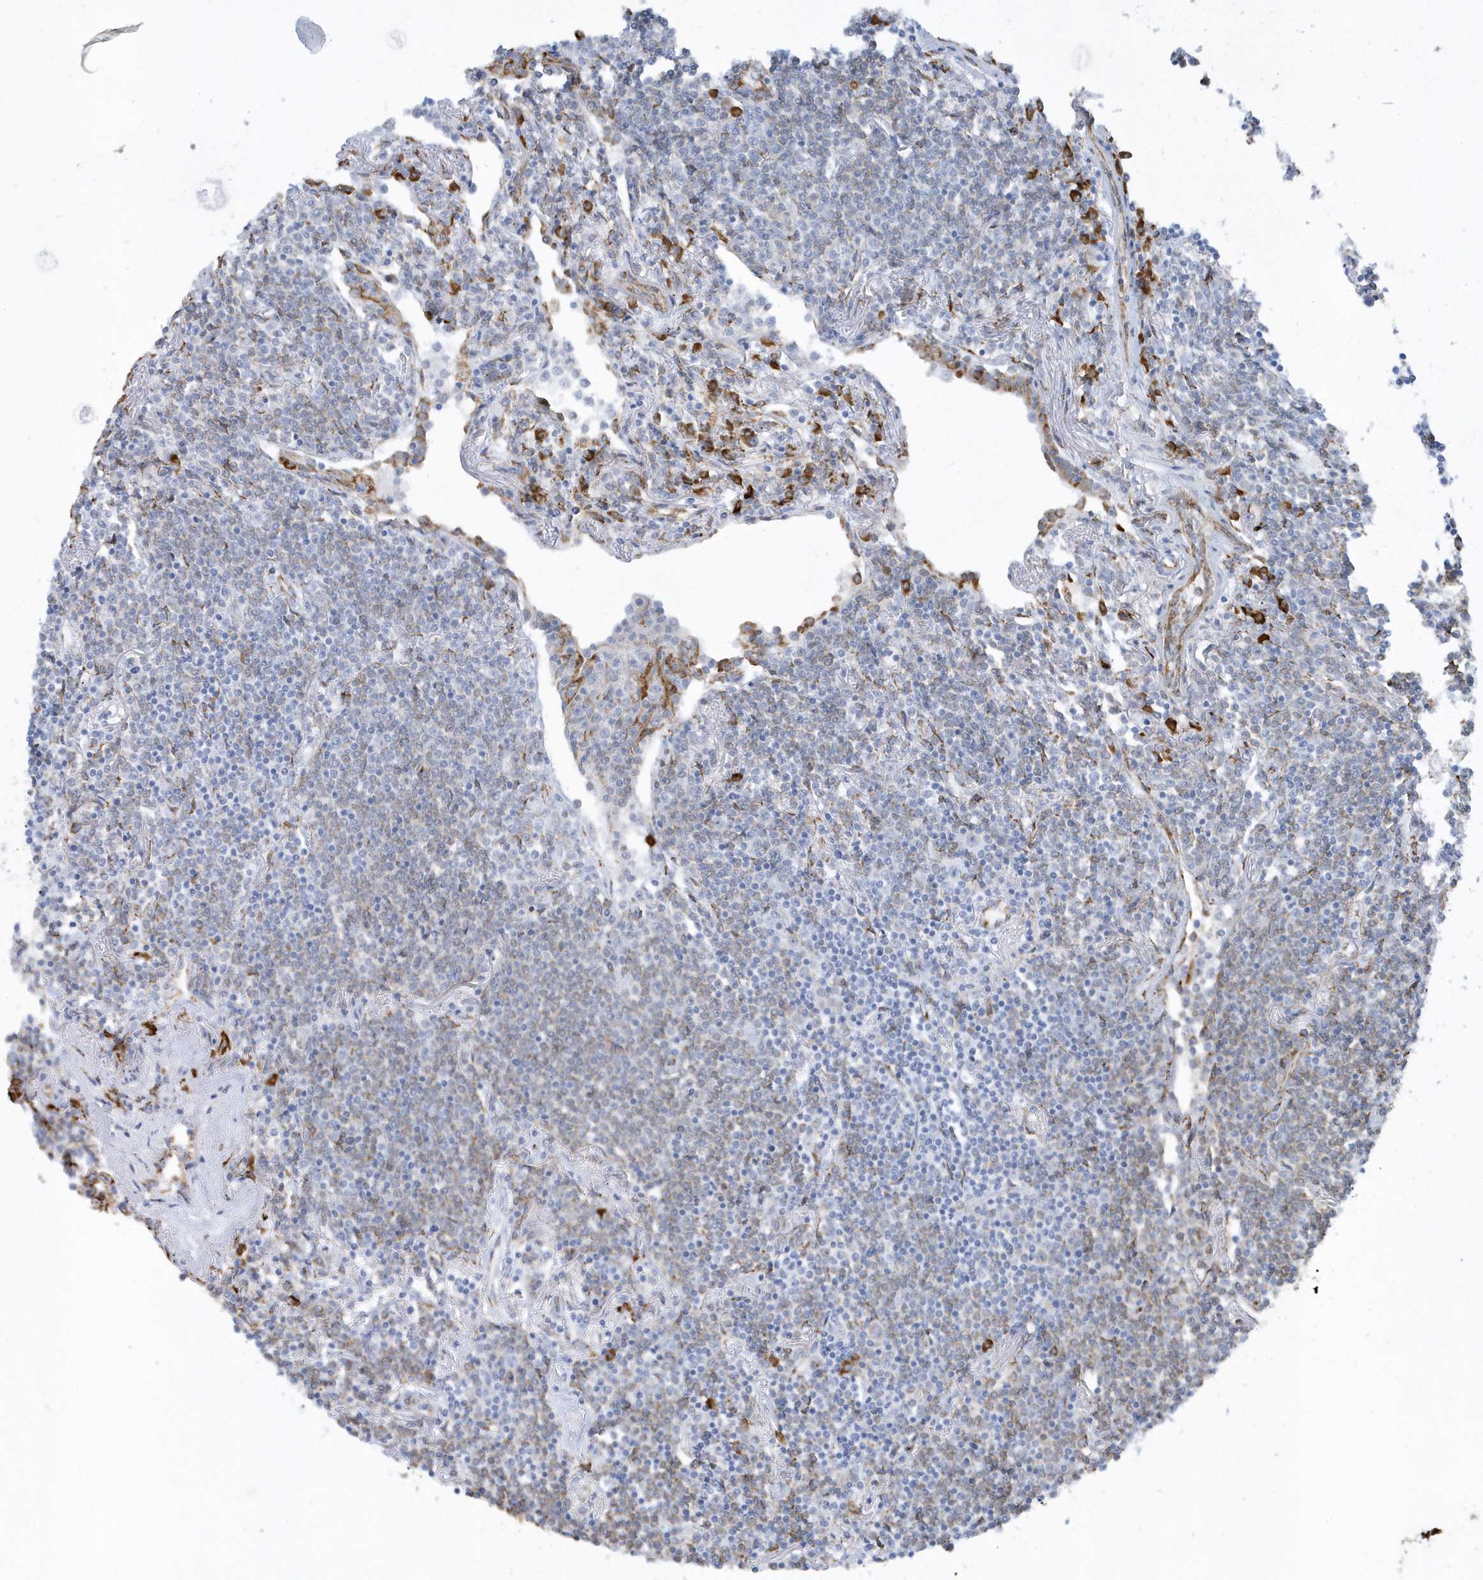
{"staining": {"intensity": "weak", "quantity": "<25%", "location": "cytoplasmic/membranous"}, "tissue": "lymphoma", "cell_type": "Tumor cells", "image_type": "cancer", "snomed": [{"axis": "morphology", "description": "Malignant lymphoma, non-Hodgkin's type, Low grade"}, {"axis": "topography", "description": "Lung"}], "caption": "A histopathology image of lymphoma stained for a protein displays no brown staining in tumor cells.", "gene": "DCAF1", "patient": {"sex": "female", "age": 71}}